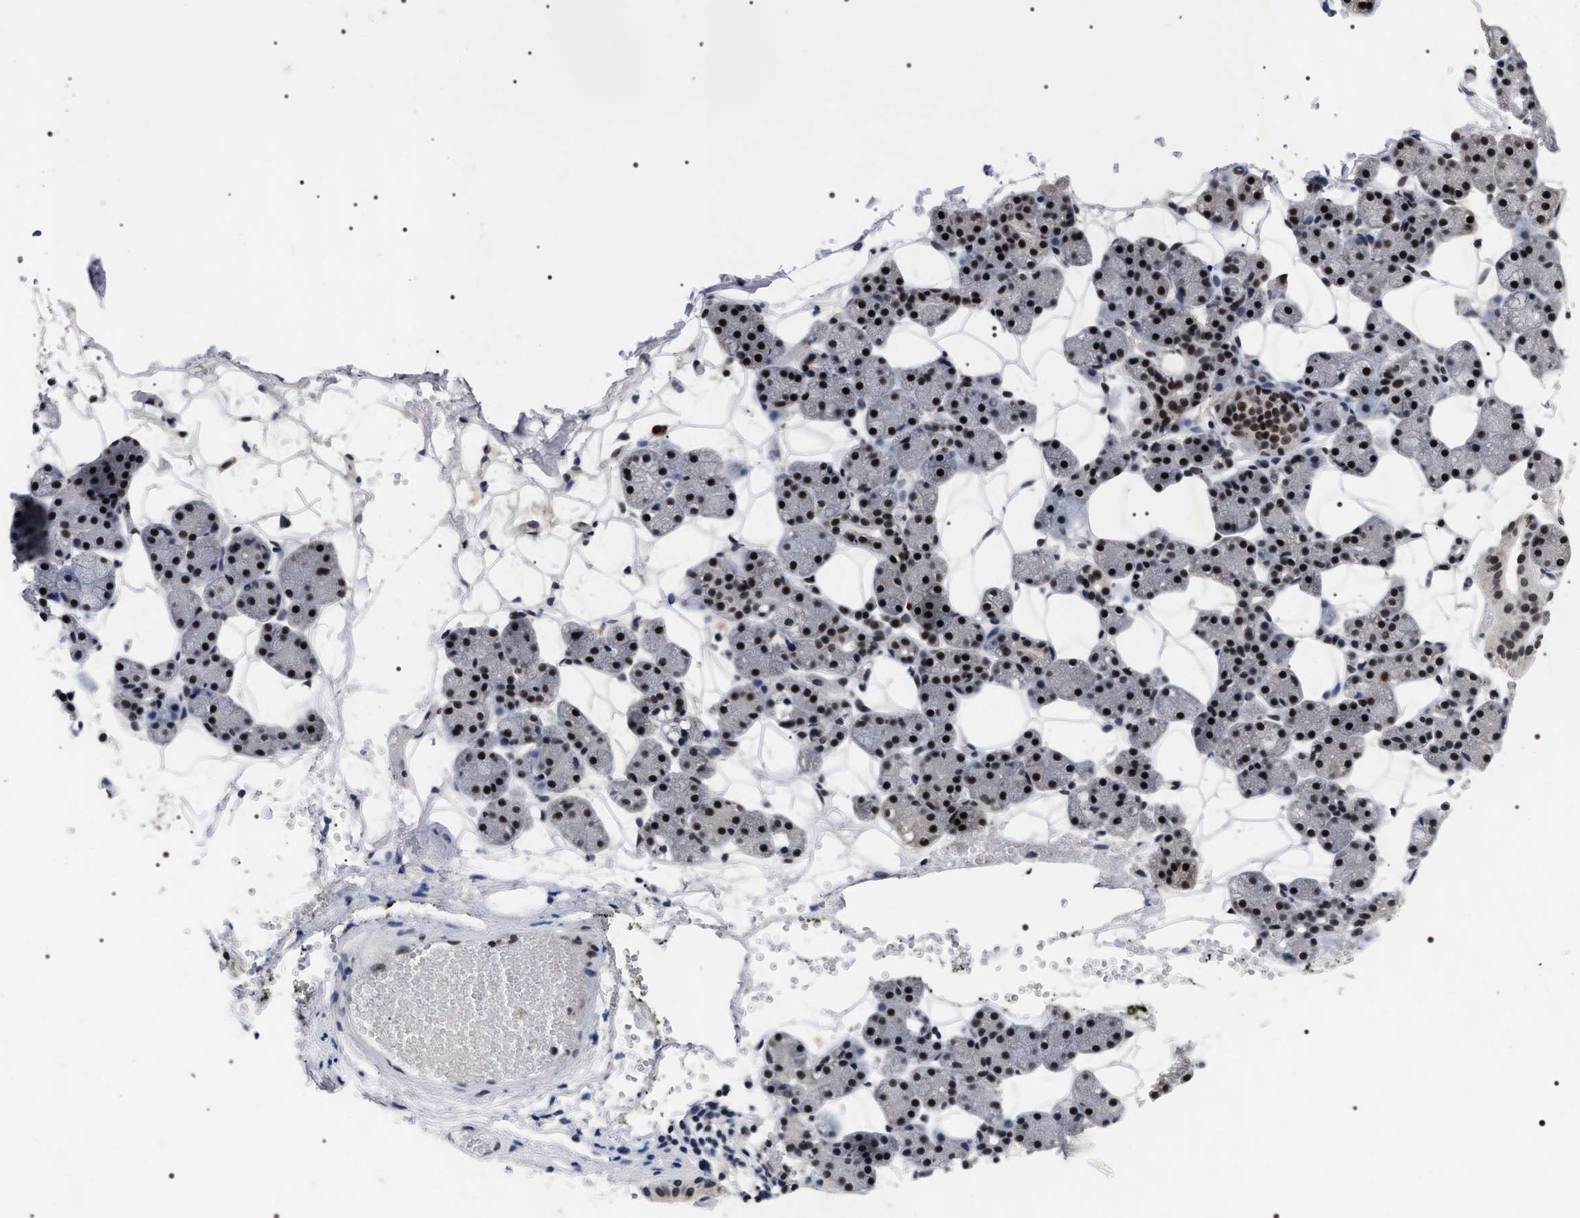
{"staining": {"intensity": "strong", "quantity": ">75%", "location": "nuclear"}, "tissue": "salivary gland", "cell_type": "Glandular cells", "image_type": "normal", "snomed": [{"axis": "morphology", "description": "Normal tissue, NOS"}, {"axis": "topography", "description": "Salivary gland"}], "caption": "Brown immunohistochemical staining in unremarkable human salivary gland shows strong nuclear positivity in about >75% of glandular cells. Nuclei are stained in blue.", "gene": "RRP1B", "patient": {"sex": "female", "age": 33}}